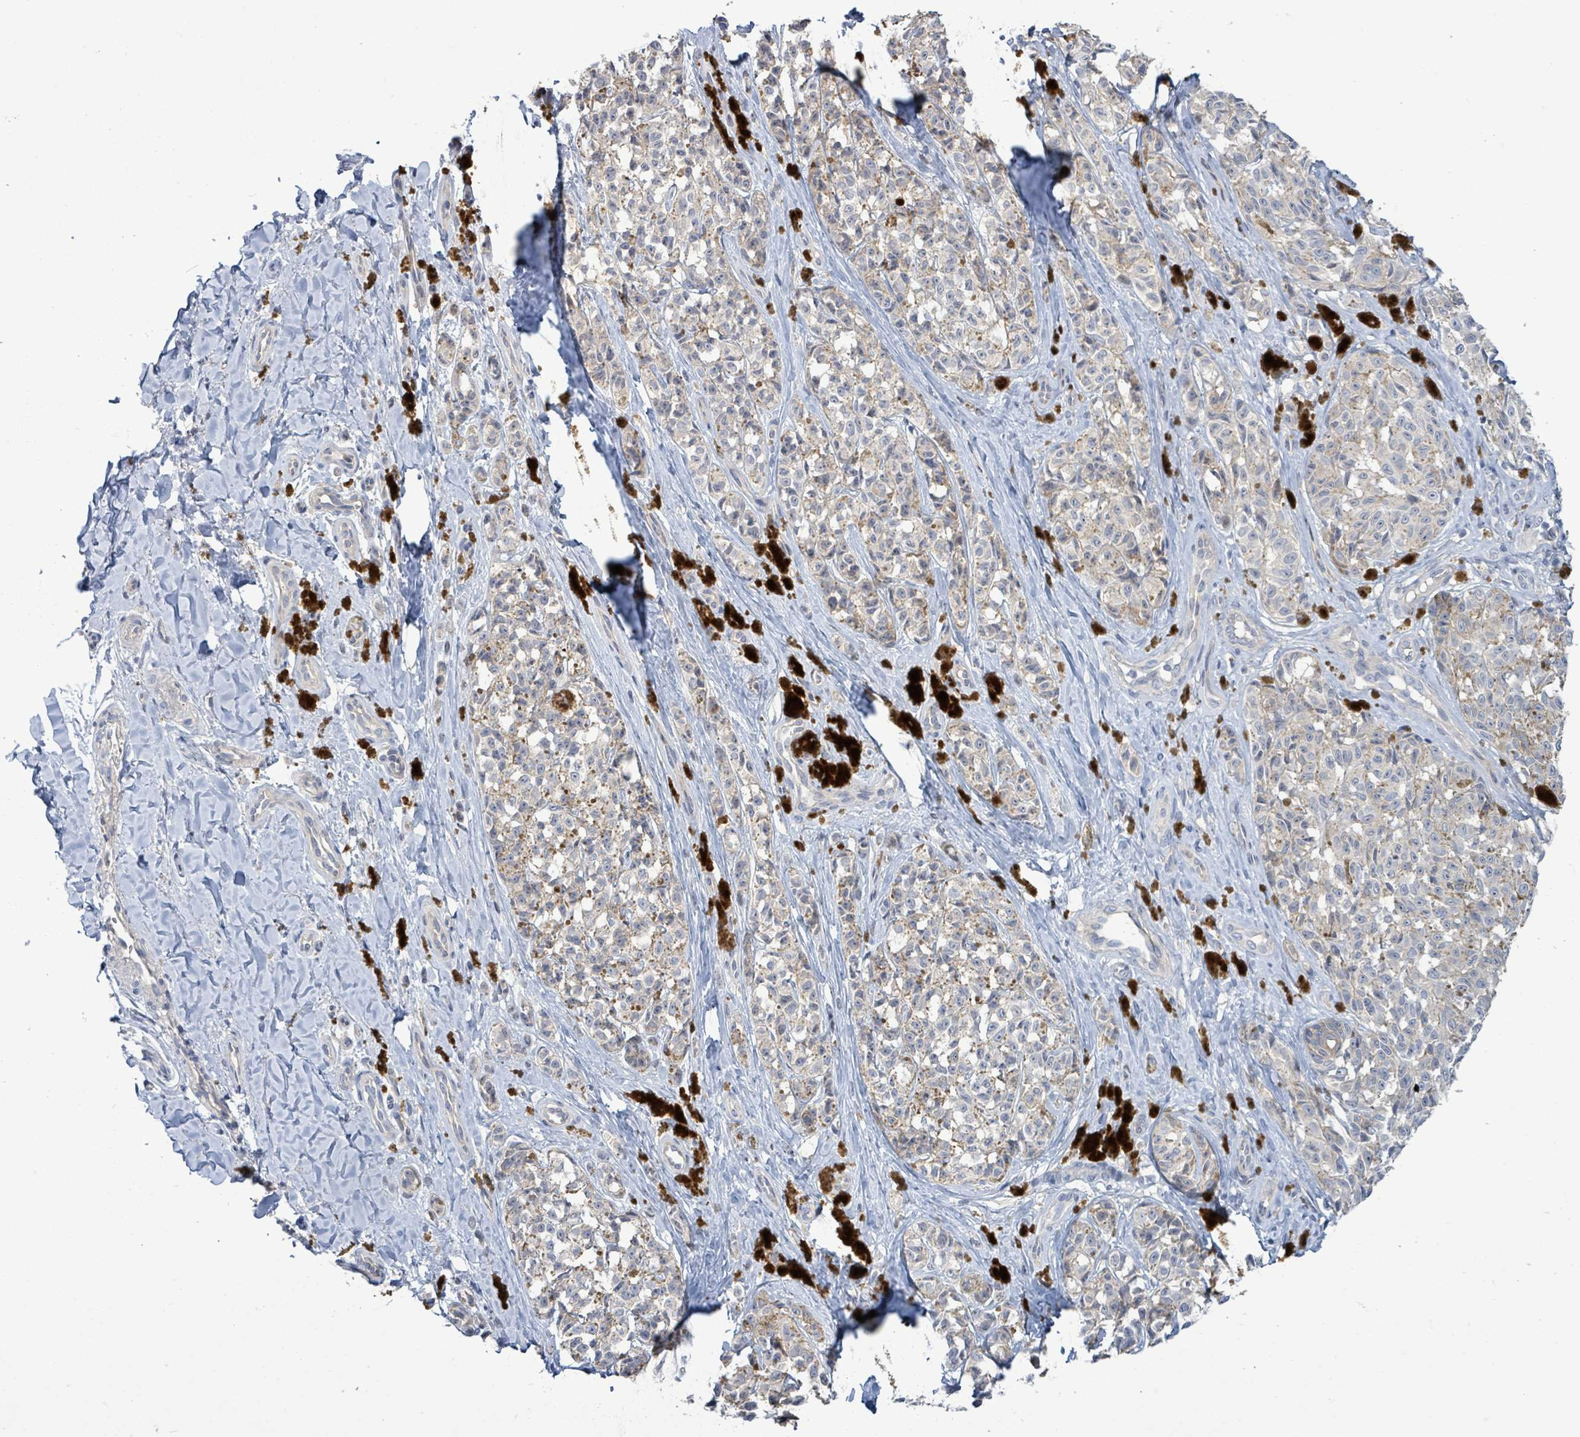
{"staining": {"intensity": "weak", "quantity": "25%-75%", "location": "cytoplasmic/membranous"}, "tissue": "melanoma", "cell_type": "Tumor cells", "image_type": "cancer", "snomed": [{"axis": "morphology", "description": "Malignant melanoma, NOS"}, {"axis": "topography", "description": "Skin"}], "caption": "There is low levels of weak cytoplasmic/membranous positivity in tumor cells of melanoma, as demonstrated by immunohistochemical staining (brown color).", "gene": "KRAS", "patient": {"sex": "female", "age": 65}}